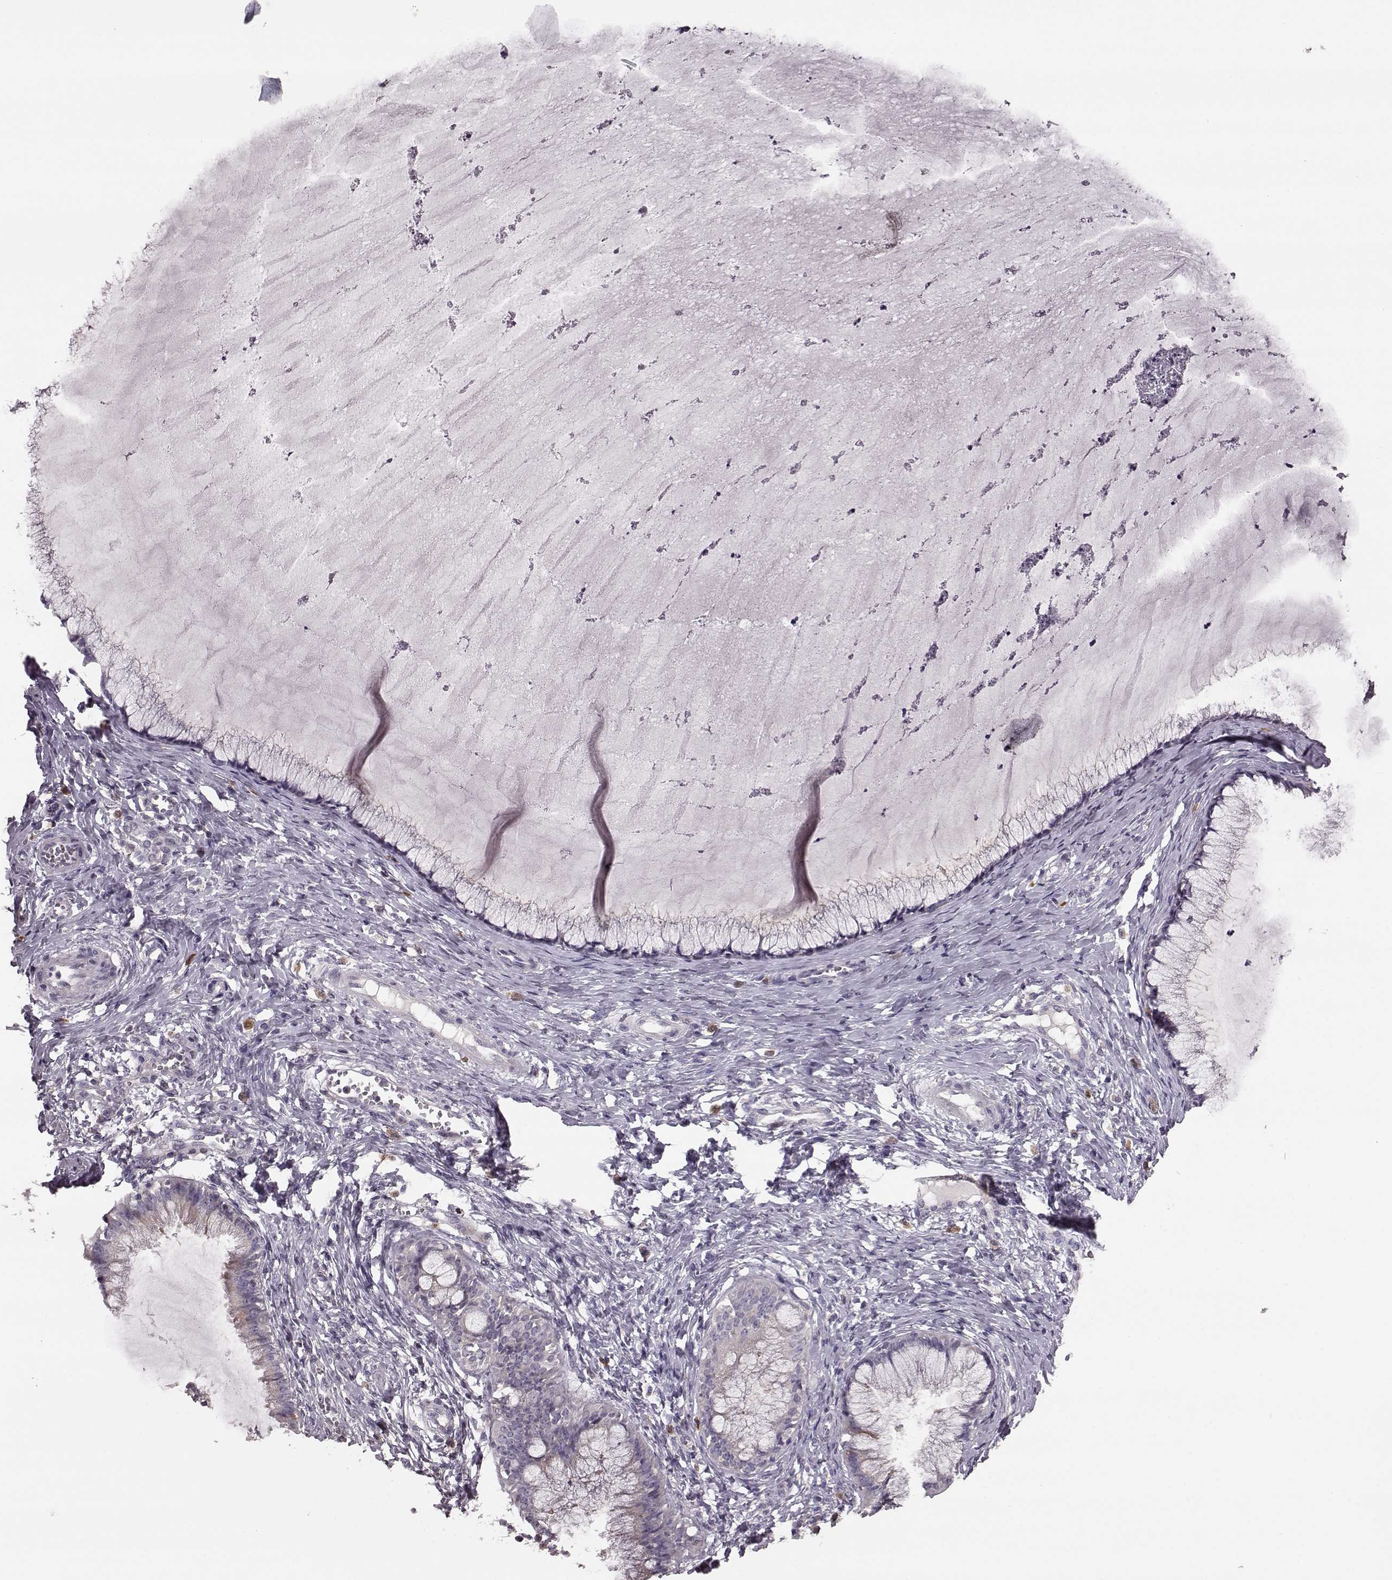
{"staining": {"intensity": "negative", "quantity": "none", "location": "none"}, "tissue": "cervical cancer", "cell_type": "Tumor cells", "image_type": "cancer", "snomed": [{"axis": "morphology", "description": "Squamous cell carcinoma, NOS"}, {"axis": "topography", "description": "Cervix"}], "caption": "Immunohistochemistry image of neoplastic tissue: human cervical squamous cell carcinoma stained with DAB (3,3'-diaminobenzidine) reveals no significant protein positivity in tumor cells. (Brightfield microscopy of DAB immunohistochemistry at high magnification).", "gene": "SLC52A3", "patient": {"sex": "female", "age": 36}}